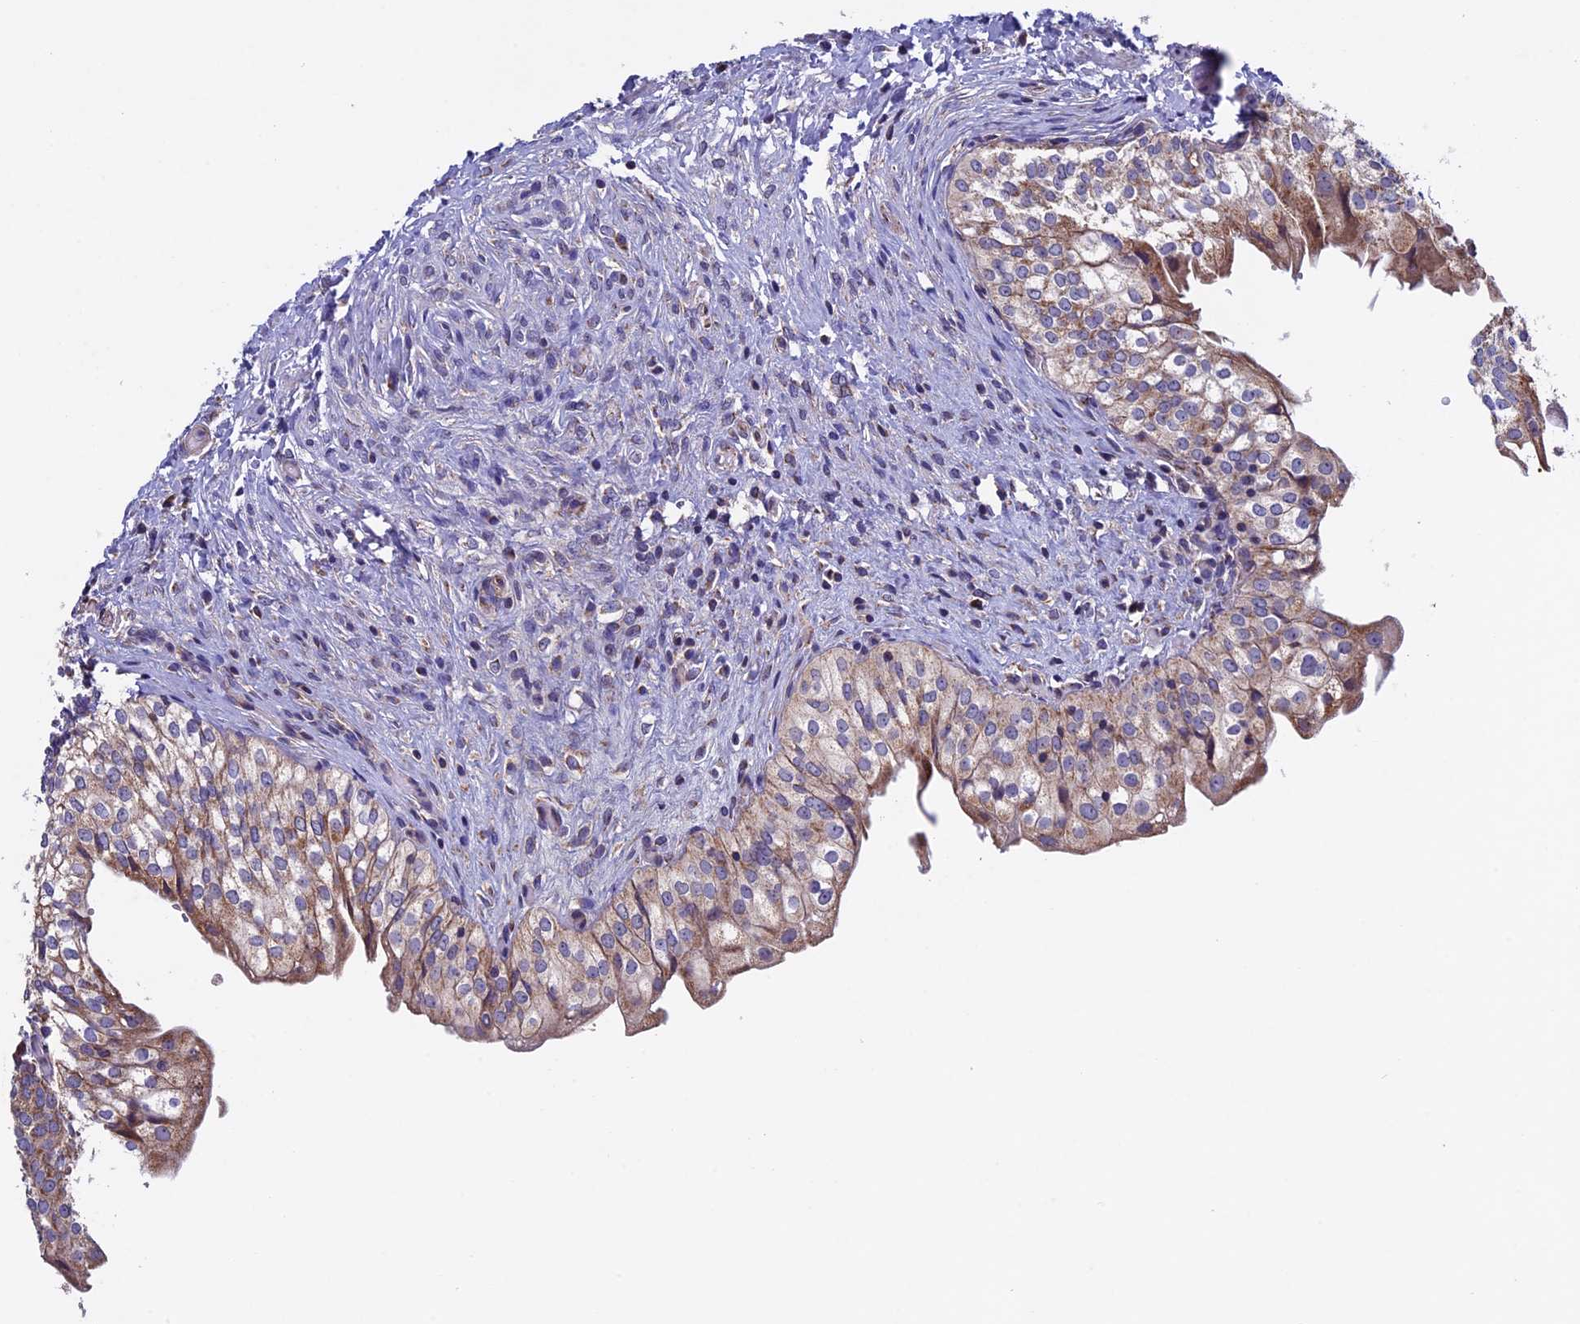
{"staining": {"intensity": "moderate", "quantity": "25%-75%", "location": "cytoplasmic/membranous"}, "tissue": "urinary bladder", "cell_type": "Urothelial cells", "image_type": "normal", "snomed": [{"axis": "morphology", "description": "Normal tissue, NOS"}, {"axis": "topography", "description": "Urinary bladder"}], "caption": "Protein expression analysis of unremarkable urinary bladder shows moderate cytoplasmic/membranous positivity in approximately 25%-75% of urothelial cells.", "gene": "RNF17", "patient": {"sex": "male", "age": 55}}